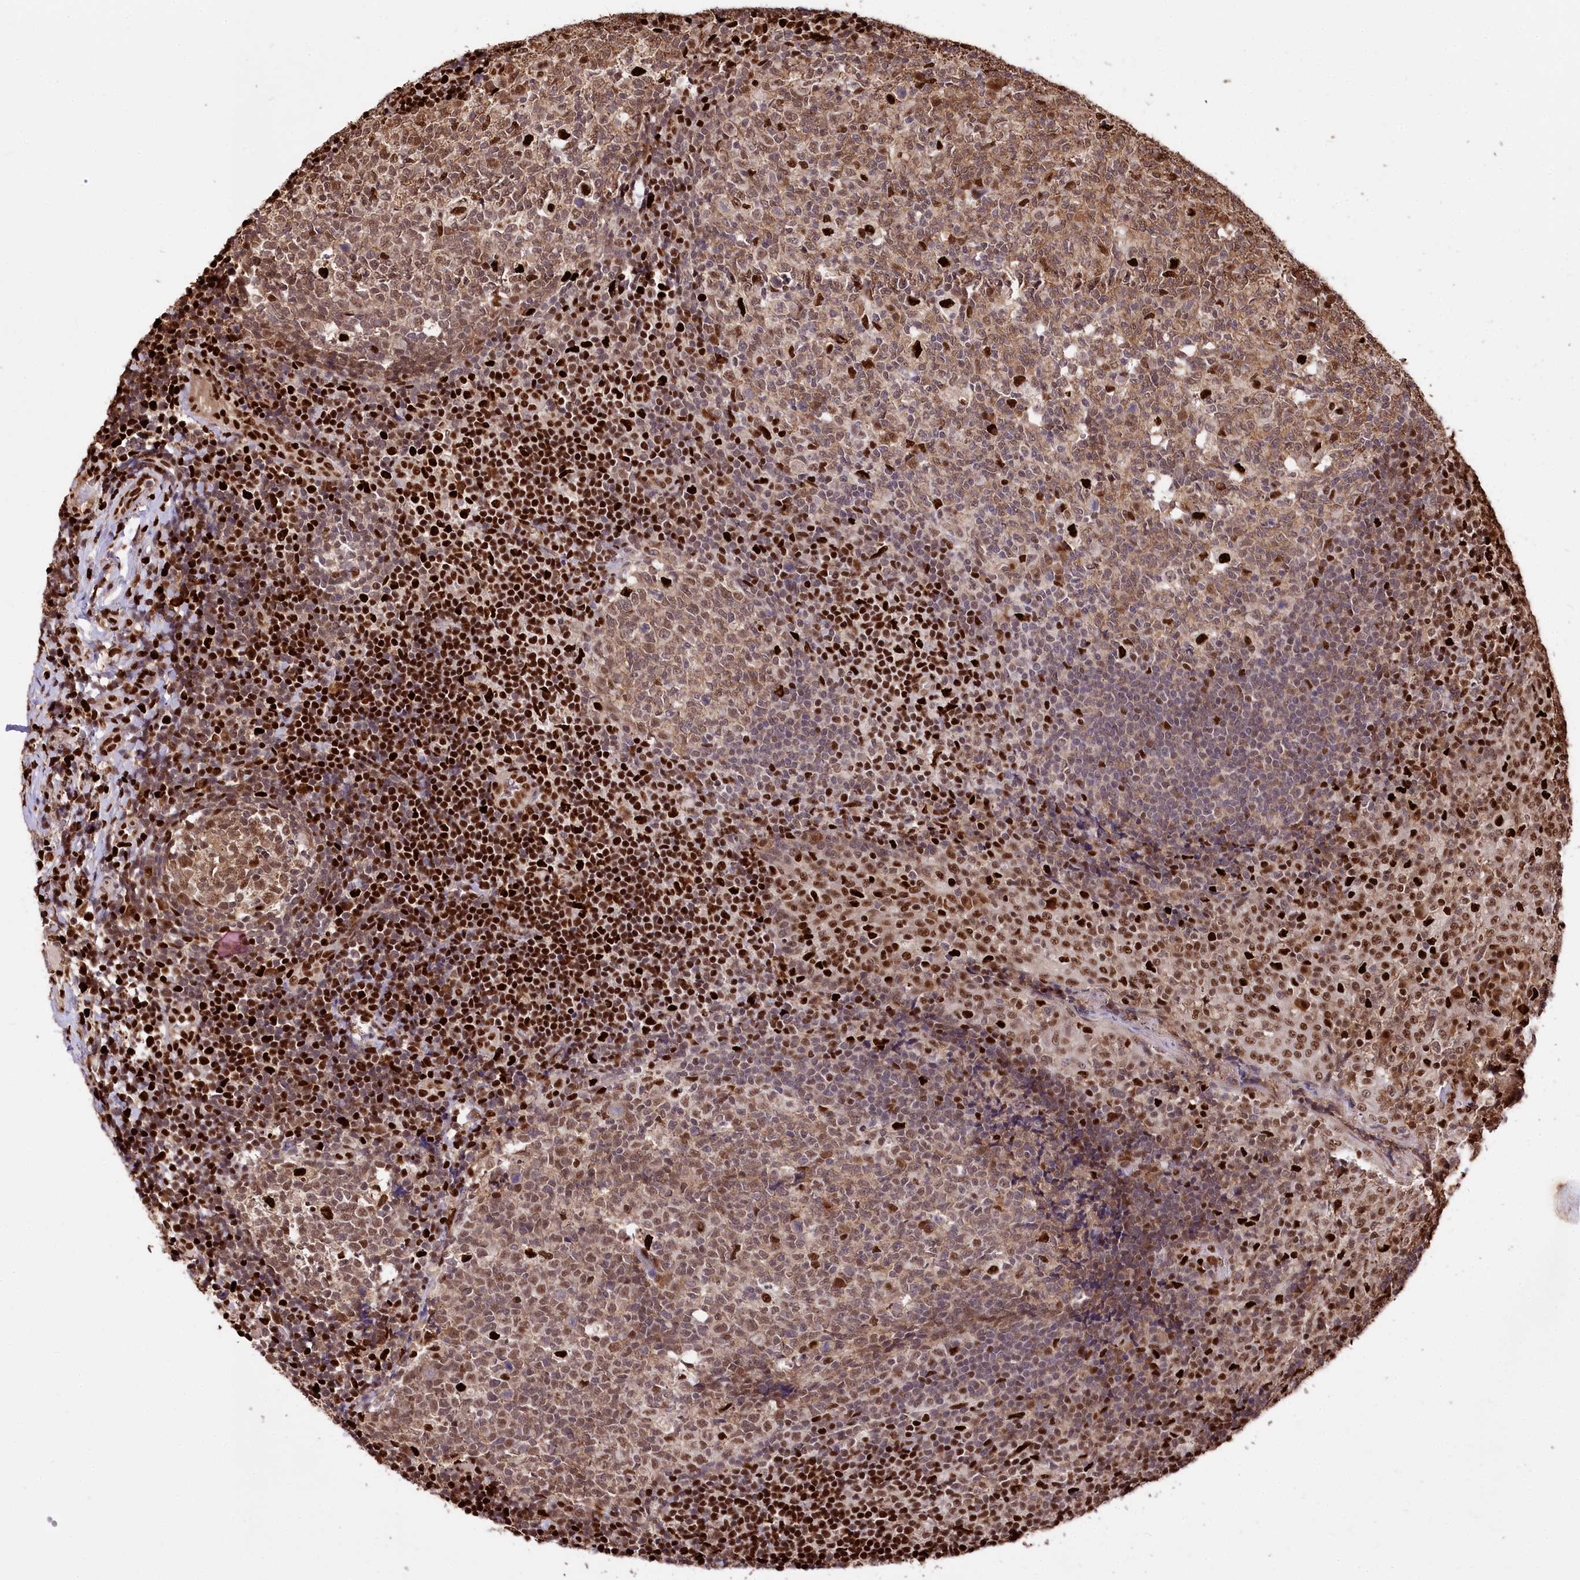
{"staining": {"intensity": "moderate", "quantity": "25%-75%", "location": "nuclear"}, "tissue": "tonsil", "cell_type": "Germinal center cells", "image_type": "normal", "snomed": [{"axis": "morphology", "description": "Normal tissue, NOS"}, {"axis": "topography", "description": "Tonsil"}], "caption": "Immunohistochemical staining of unremarkable human tonsil displays medium levels of moderate nuclear staining in approximately 25%-75% of germinal center cells. (Brightfield microscopy of DAB IHC at high magnification).", "gene": "FIGN", "patient": {"sex": "female", "age": 19}}